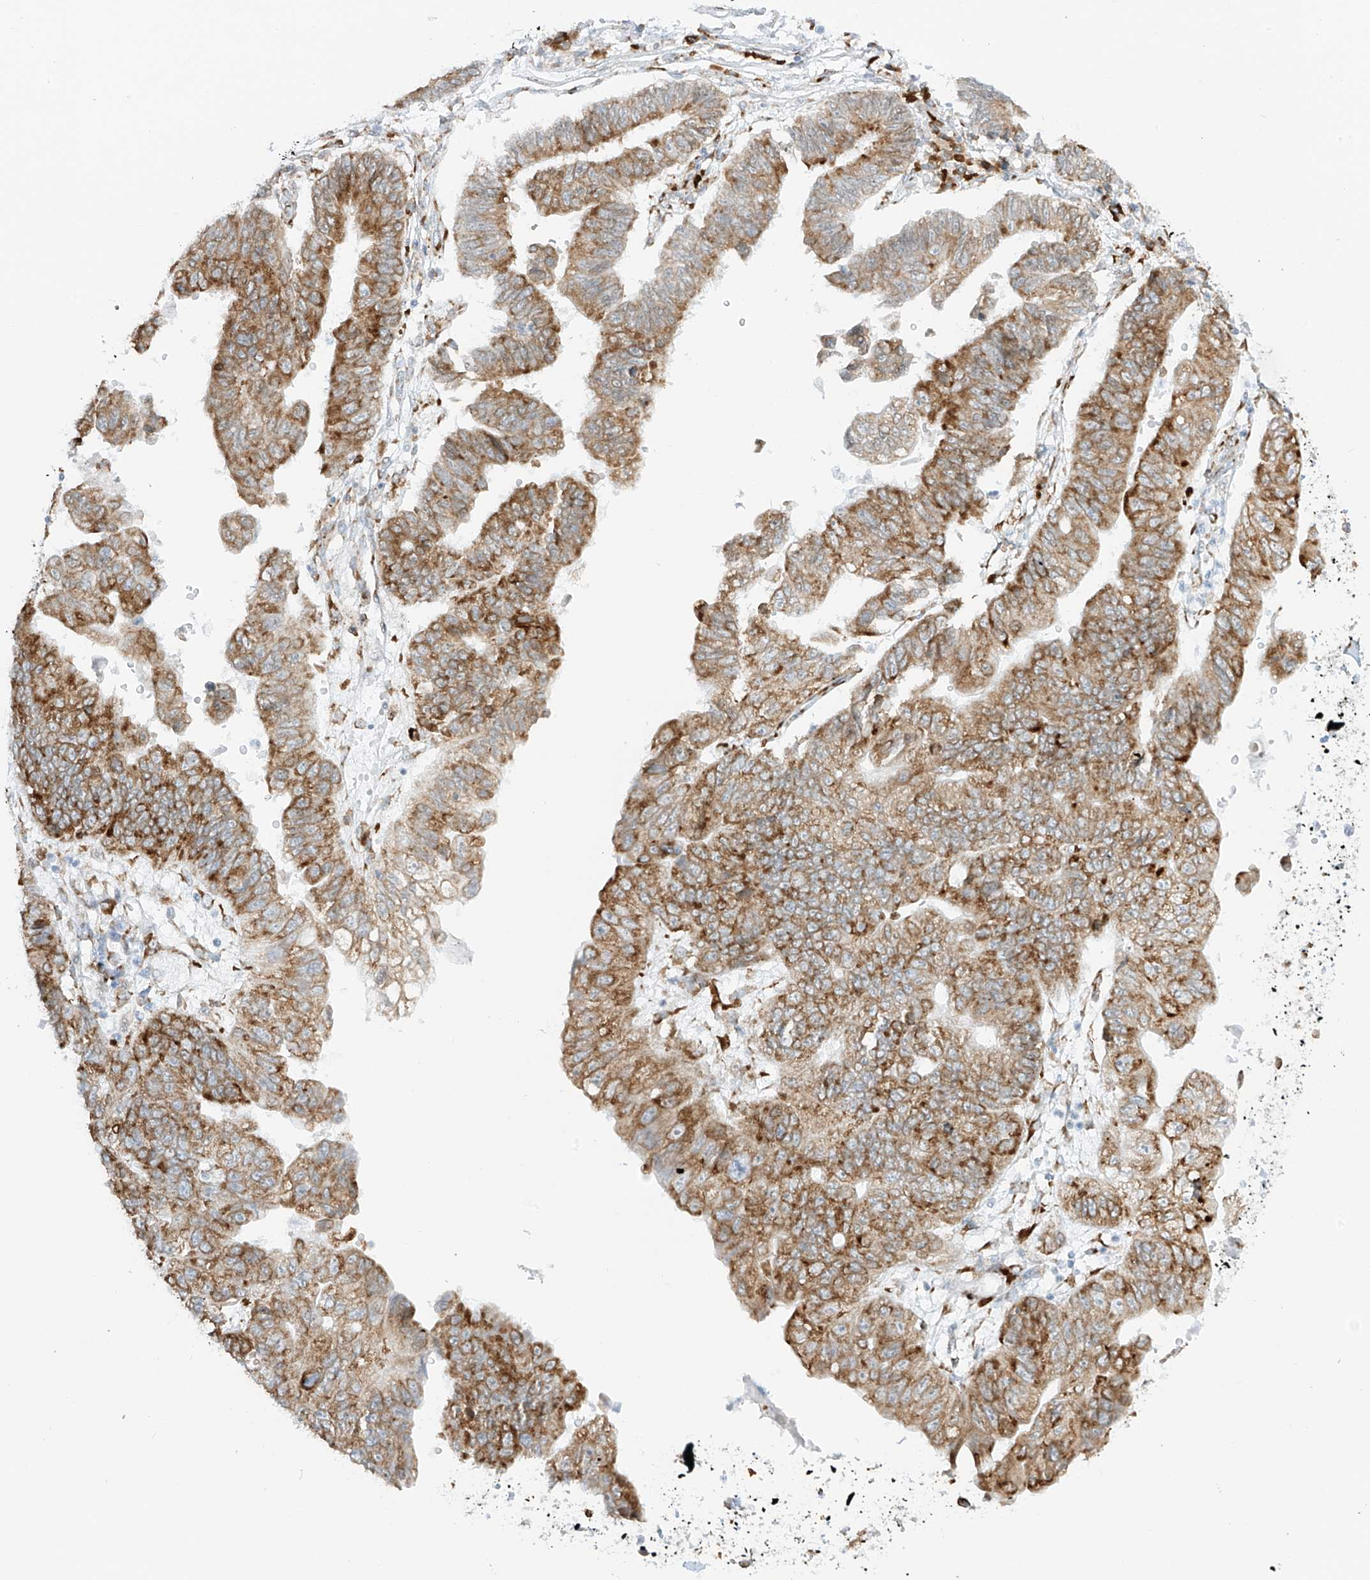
{"staining": {"intensity": "moderate", "quantity": ">75%", "location": "cytoplasmic/membranous"}, "tissue": "stomach cancer", "cell_type": "Tumor cells", "image_type": "cancer", "snomed": [{"axis": "morphology", "description": "Adenocarcinoma, NOS"}, {"axis": "topography", "description": "Stomach"}], "caption": "Protein staining exhibits moderate cytoplasmic/membranous expression in approximately >75% of tumor cells in stomach cancer. (brown staining indicates protein expression, while blue staining denotes nuclei).", "gene": "LRRC59", "patient": {"sex": "male", "age": 59}}